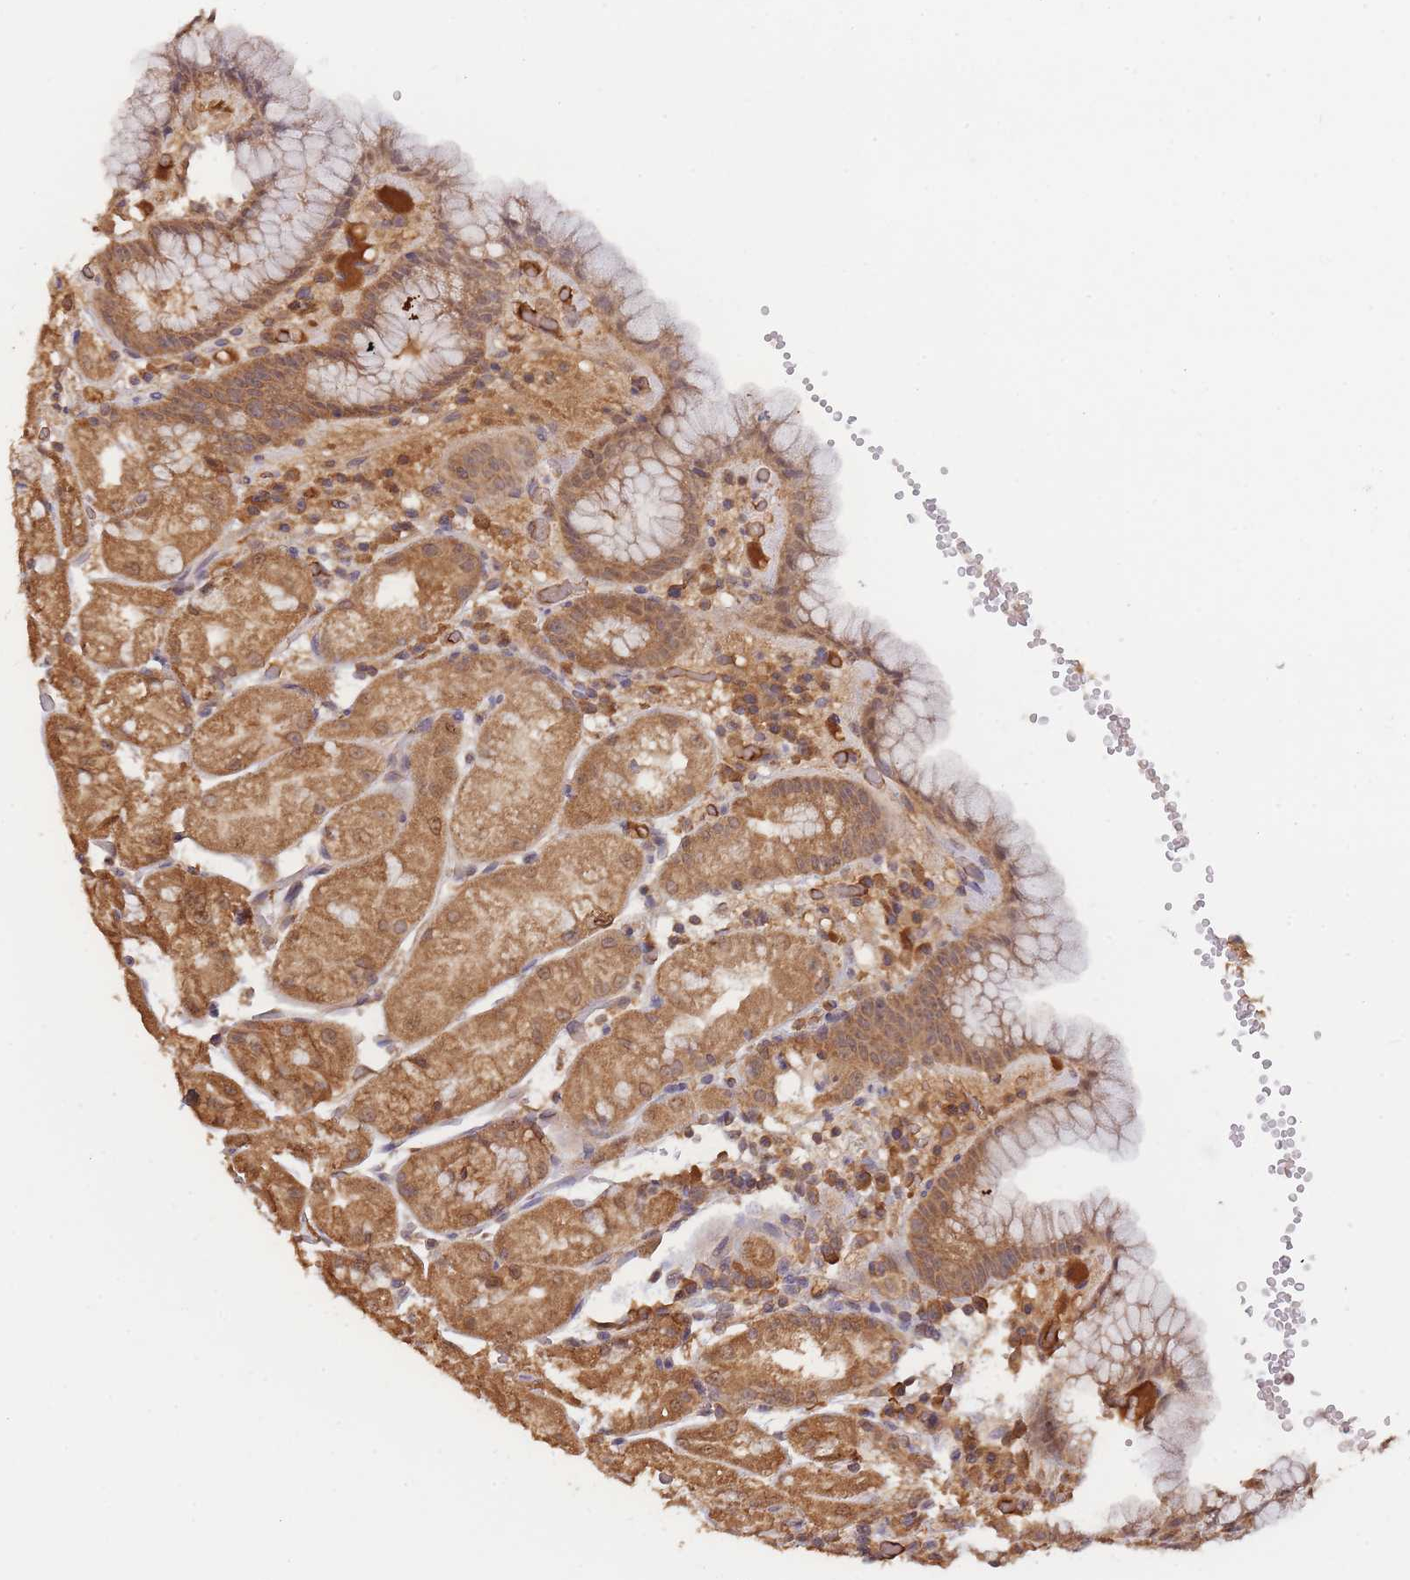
{"staining": {"intensity": "moderate", "quantity": ">75%", "location": "cytoplasmic/membranous,nuclear"}, "tissue": "stomach", "cell_type": "Glandular cells", "image_type": "normal", "snomed": [{"axis": "morphology", "description": "Normal tissue, NOS"}, {"axis": "topography", "description": "Stomach, upper"}], "caption": "Protein expression analysis of benign human stomach reveals moderate cytoplasmic/membranous,nuclear expression in about >75% of glandular cells.", "gene": "PIP4P1", "patient": {"sex": "male", "age": 52}}